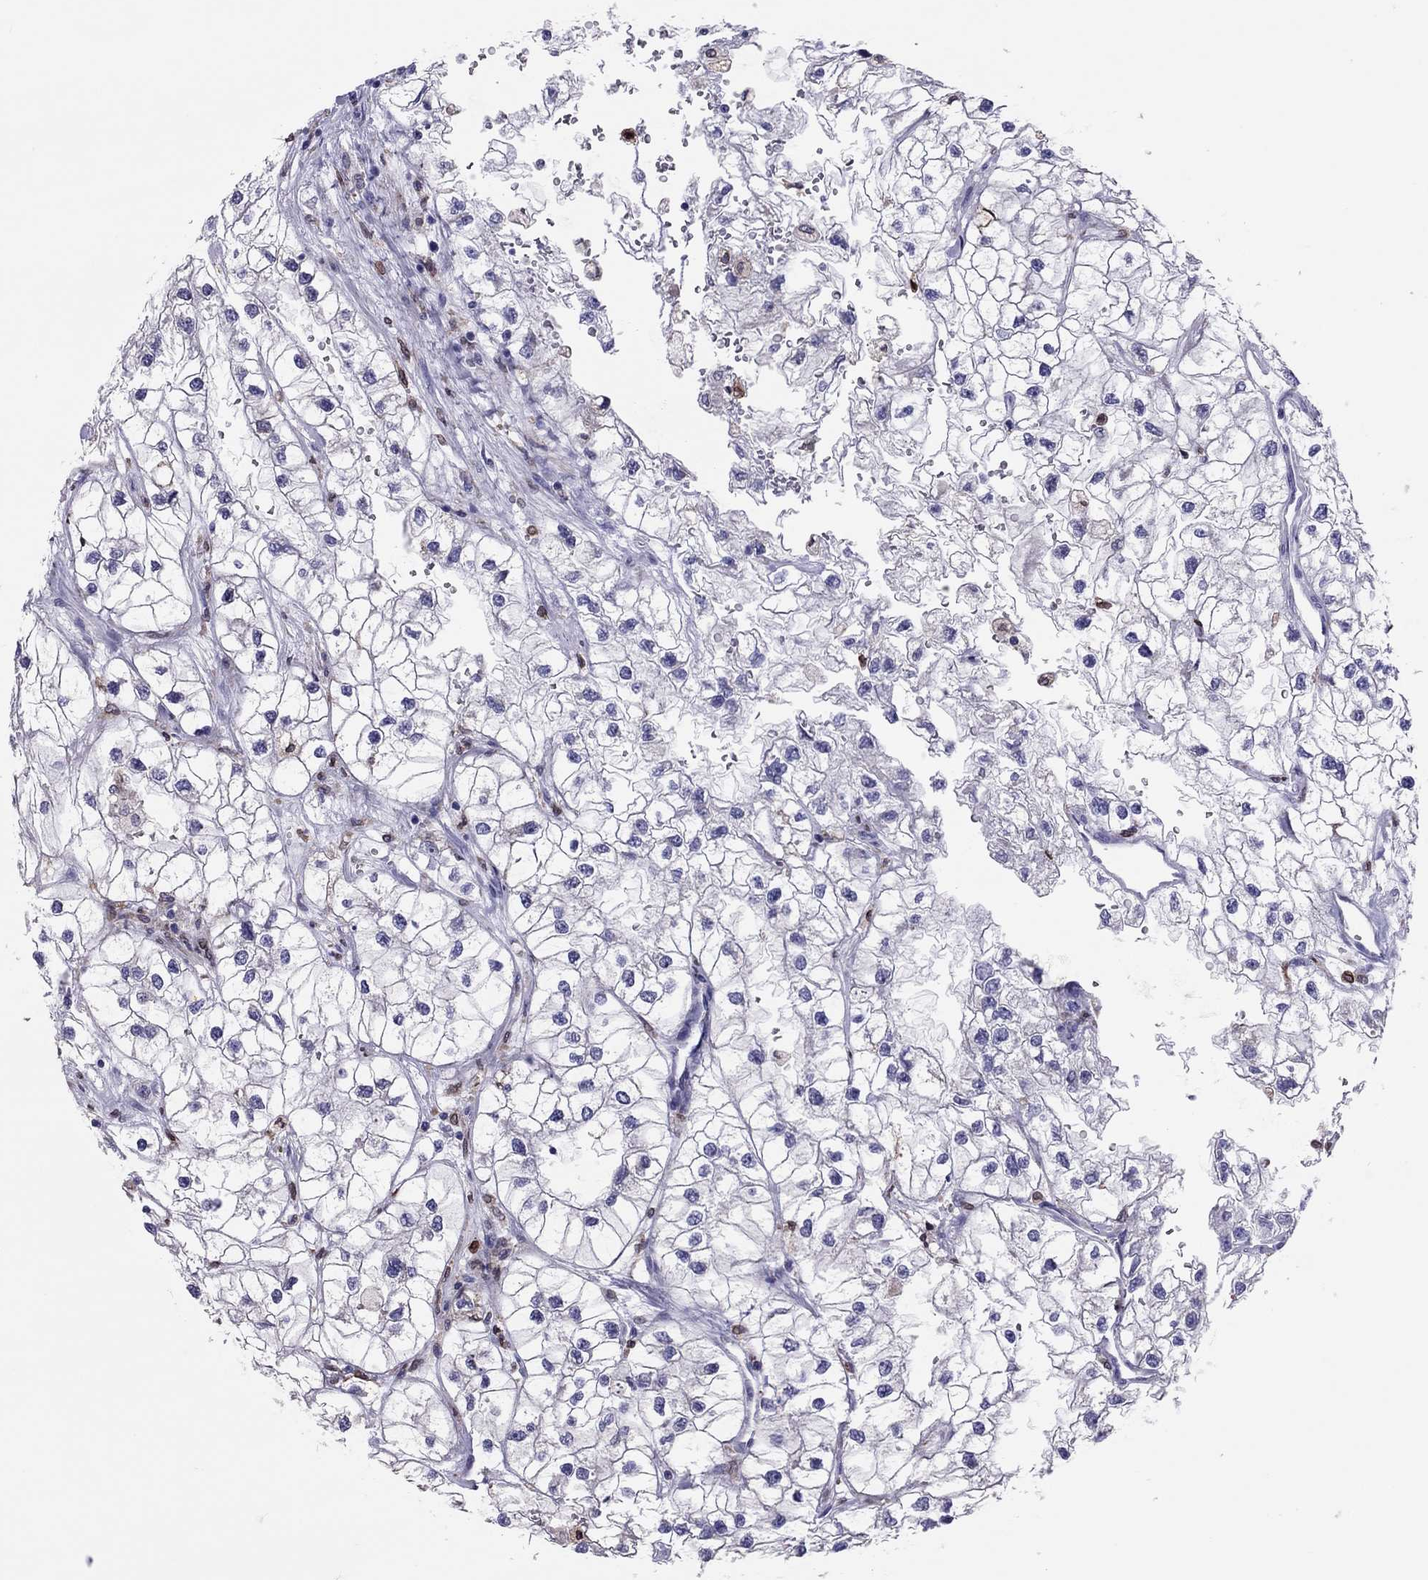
{"staining": {"intensity": "negative", "quantity": "none", "location": "none"}, "tissue": "renal cancer", "cell_type": "Tumor cells", "image_type": "cancer", "snomed": [{"axis": "morphology", "description": "Adenocarcinoma, NOS"}, {"axis": "topography", "description": "Kidney"}], "caption": "DAB (3,3'-diaminobenzidine) immunohistochemical staining of human renal cancer displays no significant staining in tumor cells.", "gene": "ADORA2A", "patient": {"sex": "male", "age": 59}}